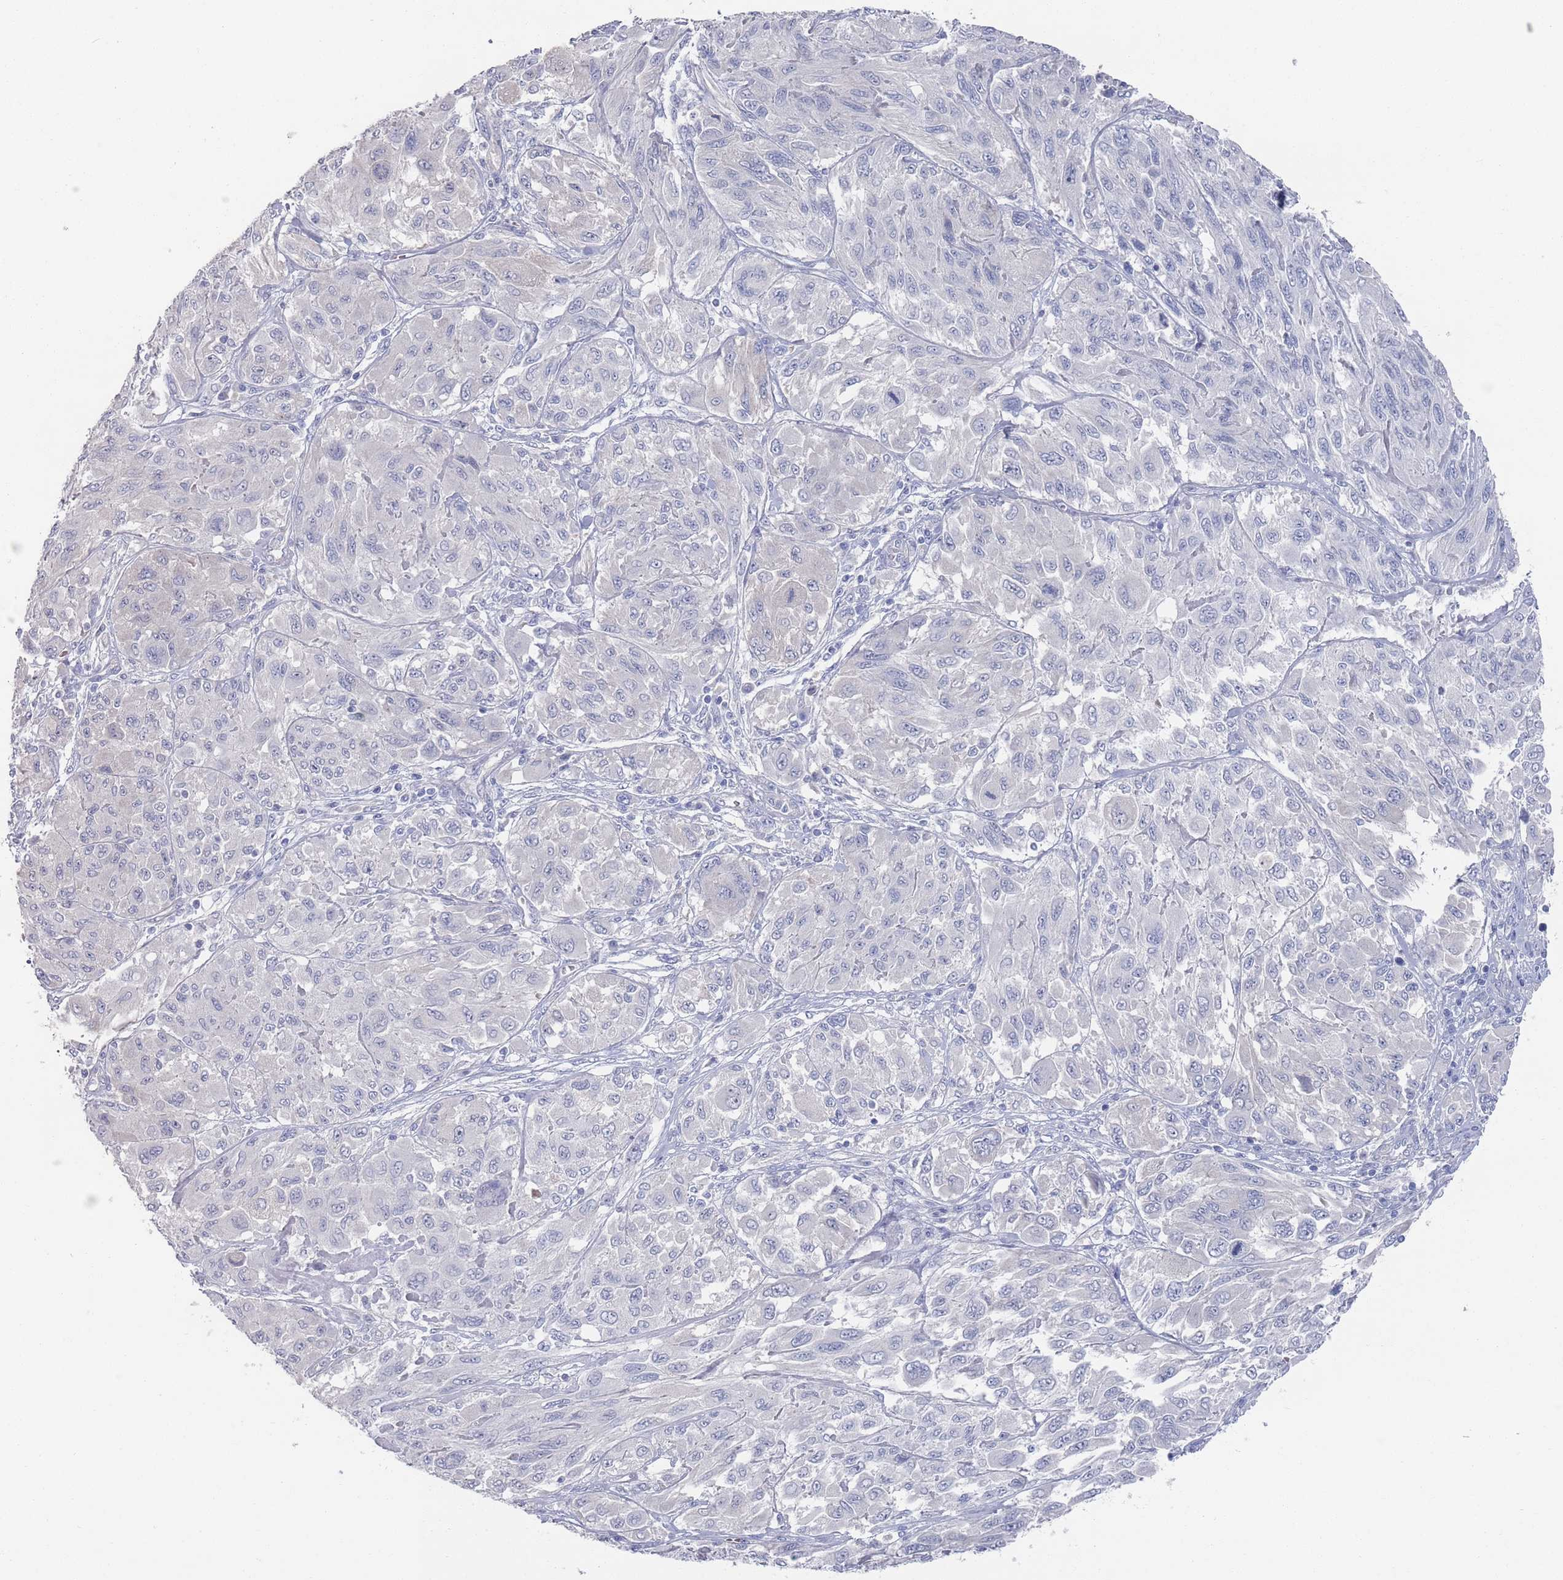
{"staining": {"intensity": "negative", "quantity": "none", "location": "none"}, "tissue": "melanoma", "cell_type": "Tumor cells", "image_type": "cancer", "snomed": [{"axis": "morphology", "description": "Malignant melanoma, NOS"}, {"axis": "topography", "description": "Skin"}], "caption": "High power microscopy photomicrograph of an immunohistochemistry histopathology image of malignant melanoma, revealing no significant positivity in tumor cells.", "gene": "TMCO3", "patient": {"sex": "female", "age": 91}}